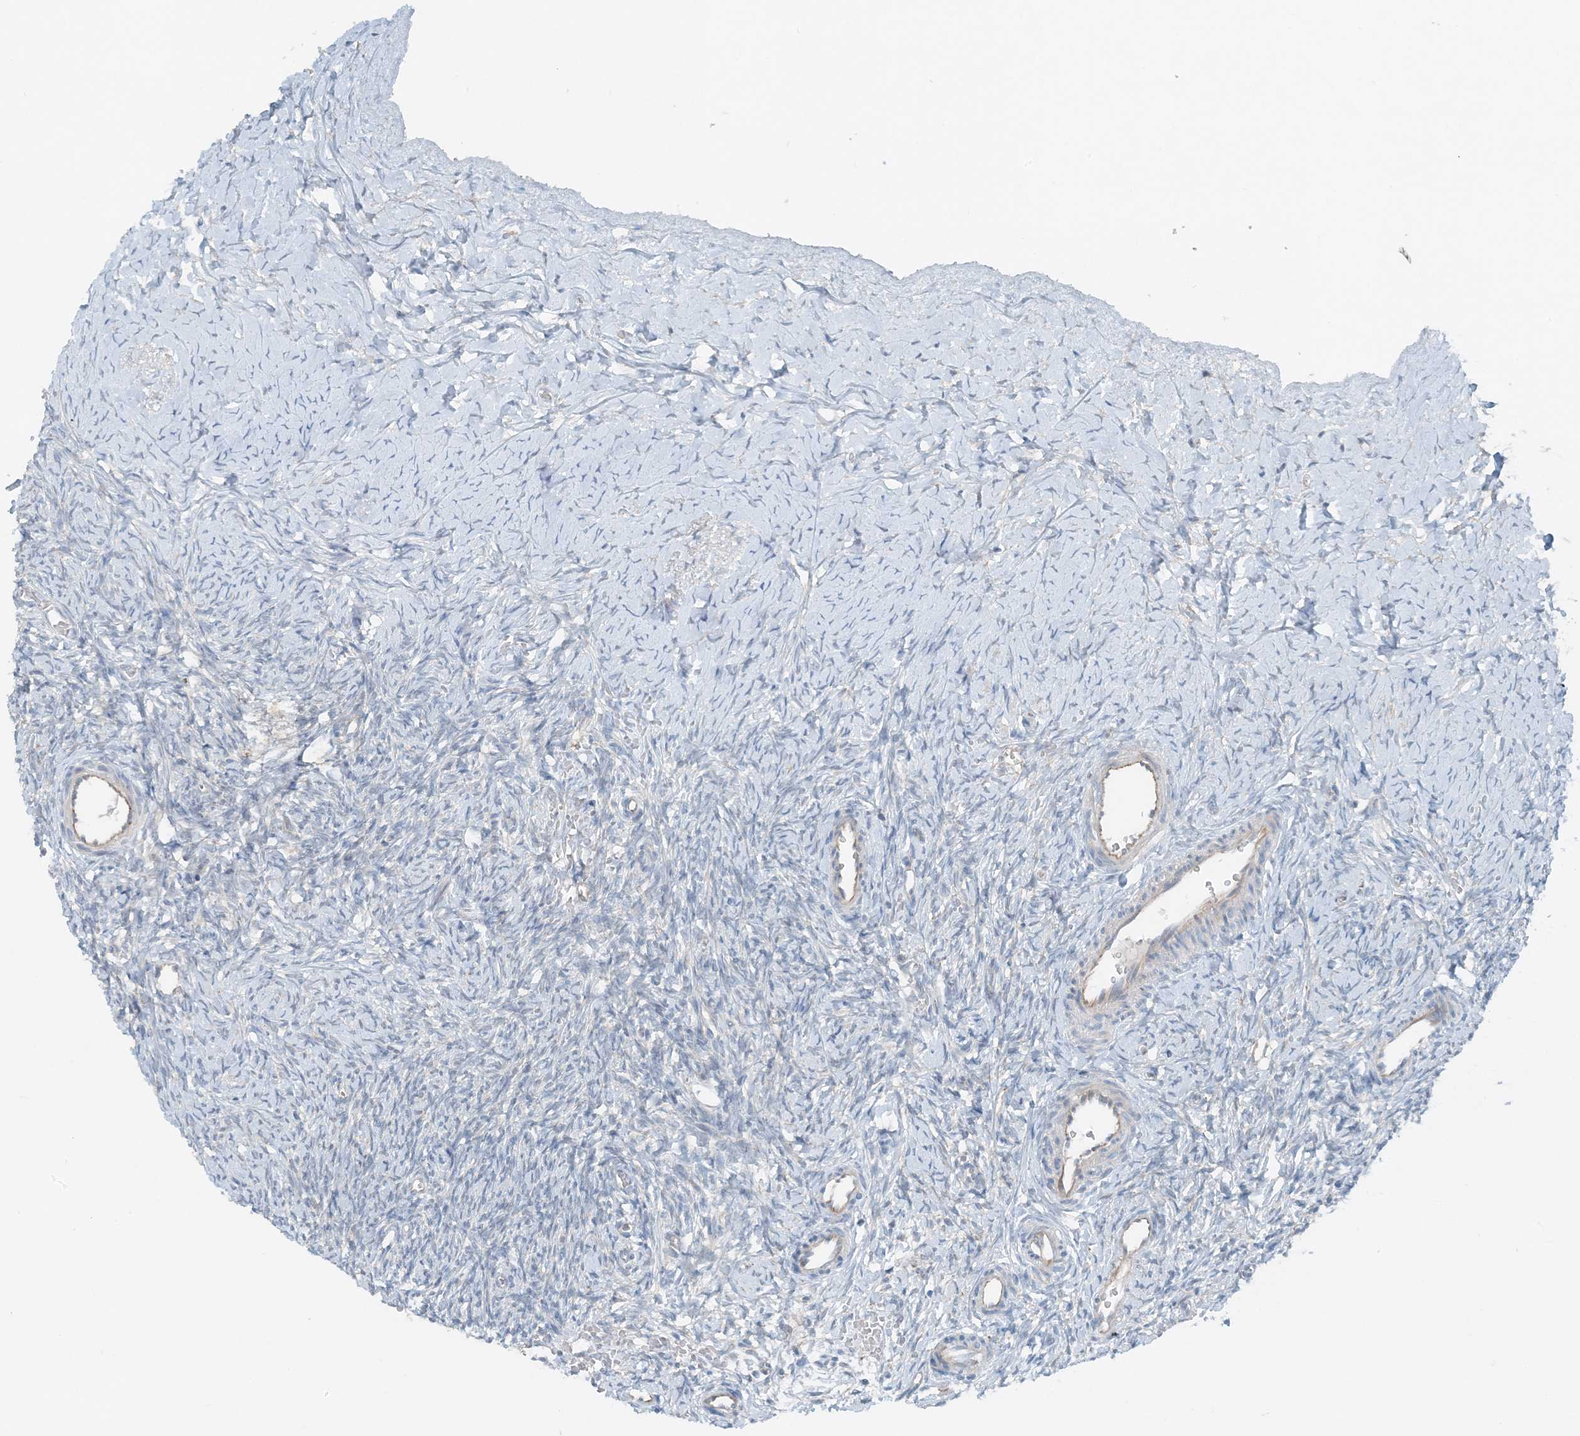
{"staining": {"intensity": "negative", "quantity": "none", "location": "none"}, "tissue": "ovary", "cell_type": "Ovarian stroma cells", "image_type": "normal", "snomed": [{"axis": "morphology", "description": "Normal tissue, NOS"}, {"axis": "morphology", "description": "Developmental malformation"}, {"axis": "topography", "description": "Ovary"}], "caption": "Protein analysis of unremarkable ovary demonstrates no significant expression in ovarian stroma cells.", "gene": "MITD1", "patient": {"sex": "female", "age": 39}}